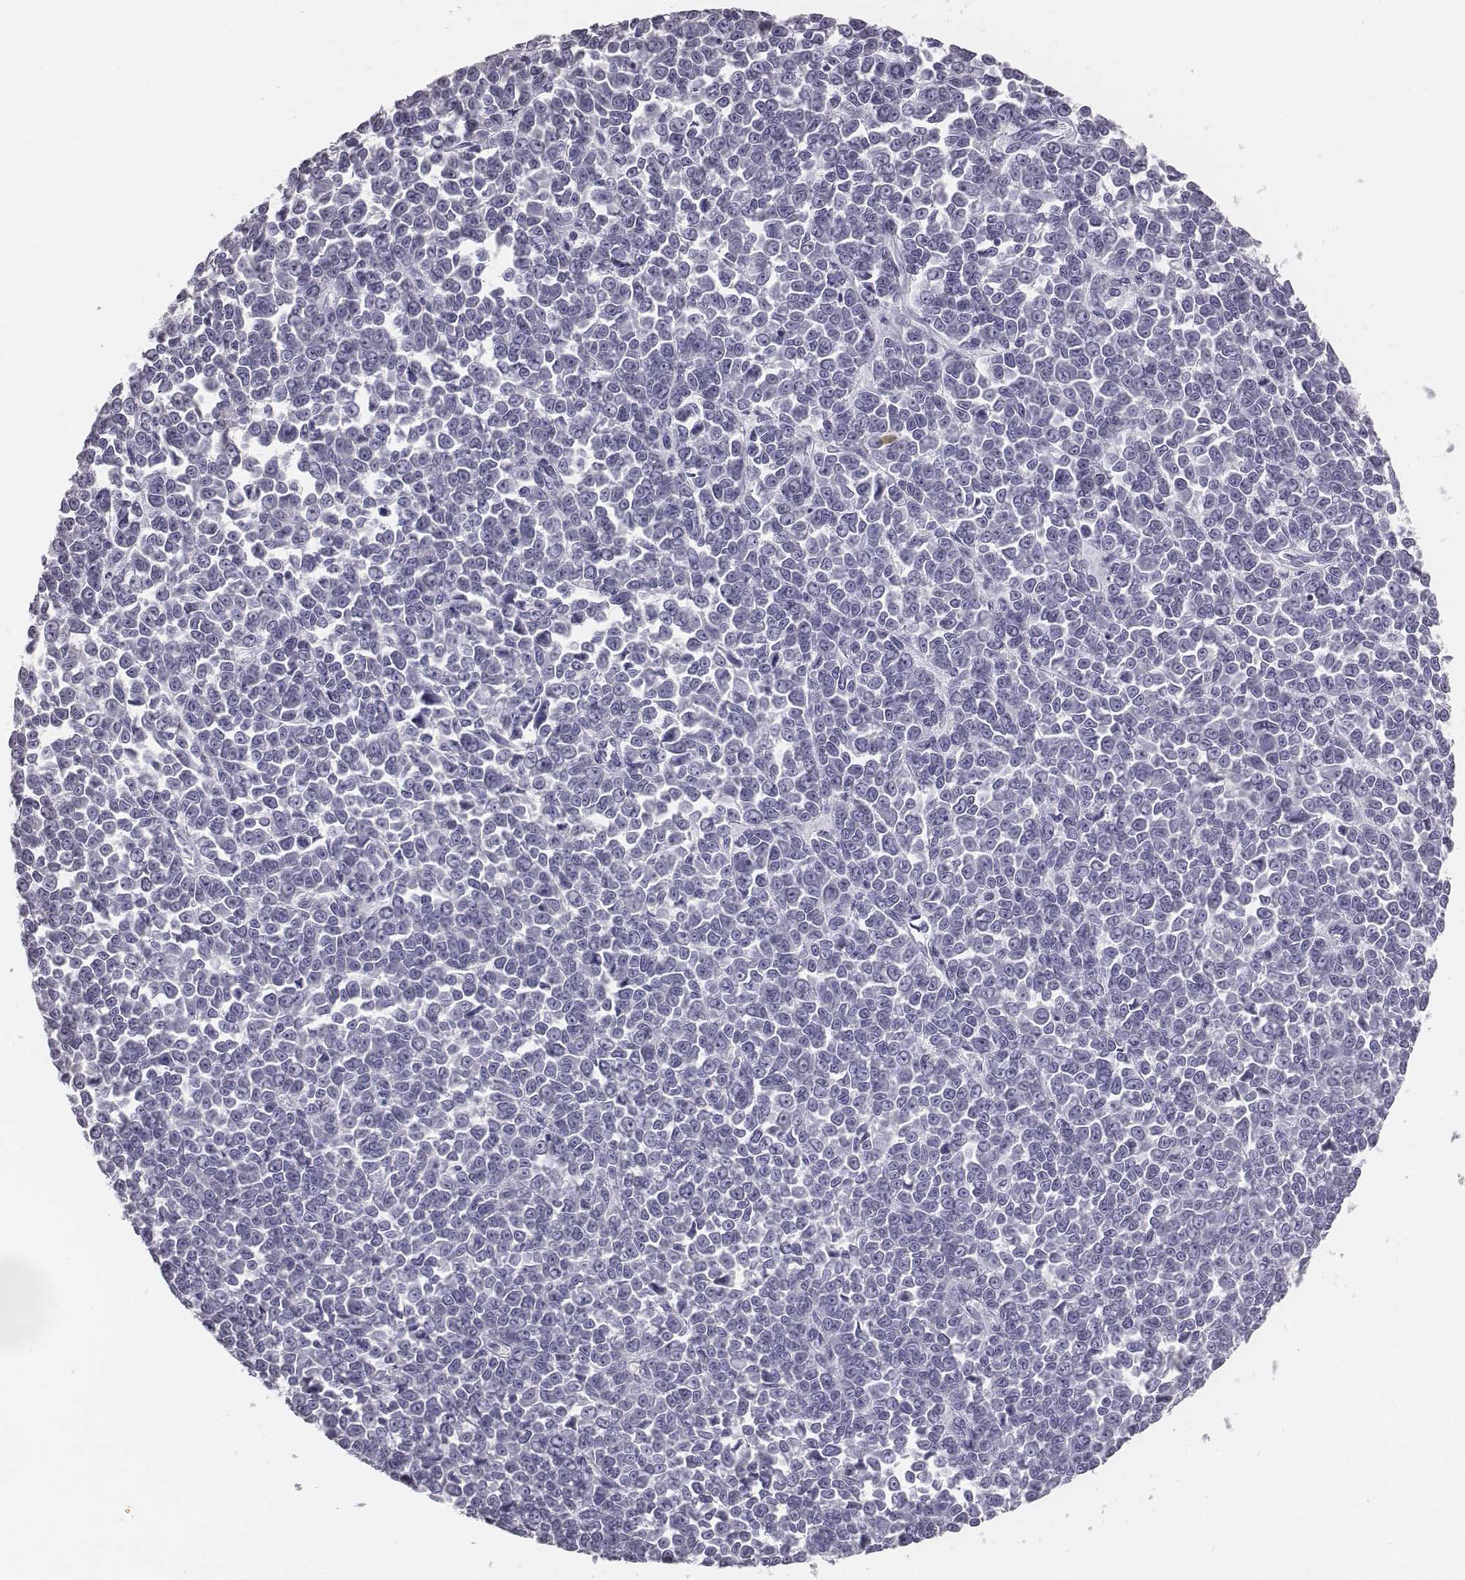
{"staining": {"intensity": "negative", "quantity": "none", "location": "none"}, "tissue": "melanoma", "cell_type": "Tumor cells", "image_type": "cancer", "snomed": [{"axis": "morphology", "description": "Malignant melanoma, NOS"}, {"axis": "topography", "description": "Skin"}], "caption": "DAB immunohistochemical staining of malignant melanoma displays no significant staining in tumor cells.", "gene": "HBZ", "patient": {"sex": "female", "age": 95}}